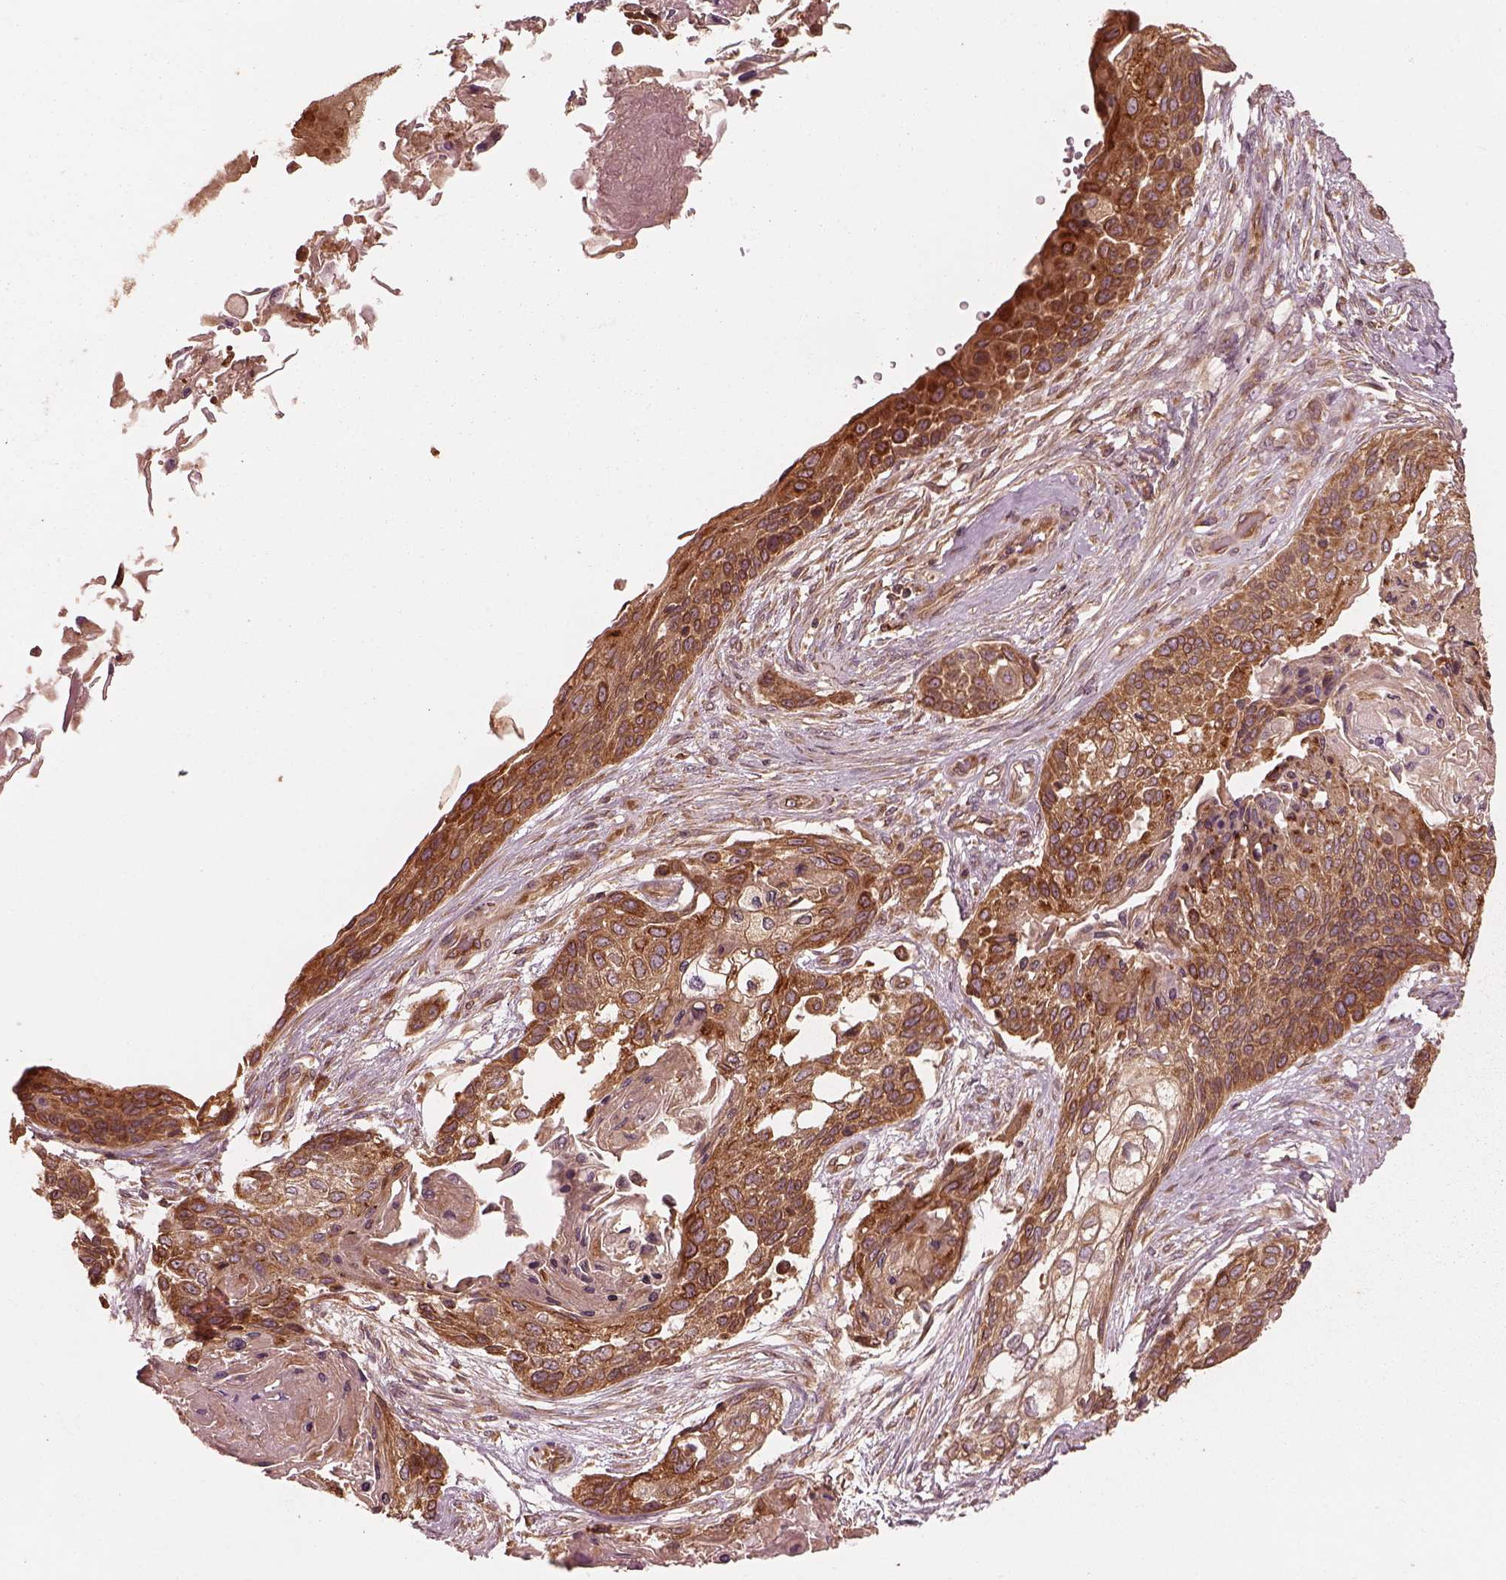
{"staining": {"intensity": "strong", "quantity": ">75%", "location": "cytoplasmic/membranous"}, "tissue": "lung cancer", "cell_type": "Tumor cells", "image_type": "cancer", "snomed": [{"axis": "morphology", "description": "Squamous cell carcinoma, NOS"}, {"axis": "topography", "description": "Lung"}], "caption": "A brown stain highlights strong cytoplasmic/membranous positivity of a protein in lung cancer tumor cells.", "gene": "PIK3R2", "patient": {"sex": "male", "age": 69}}